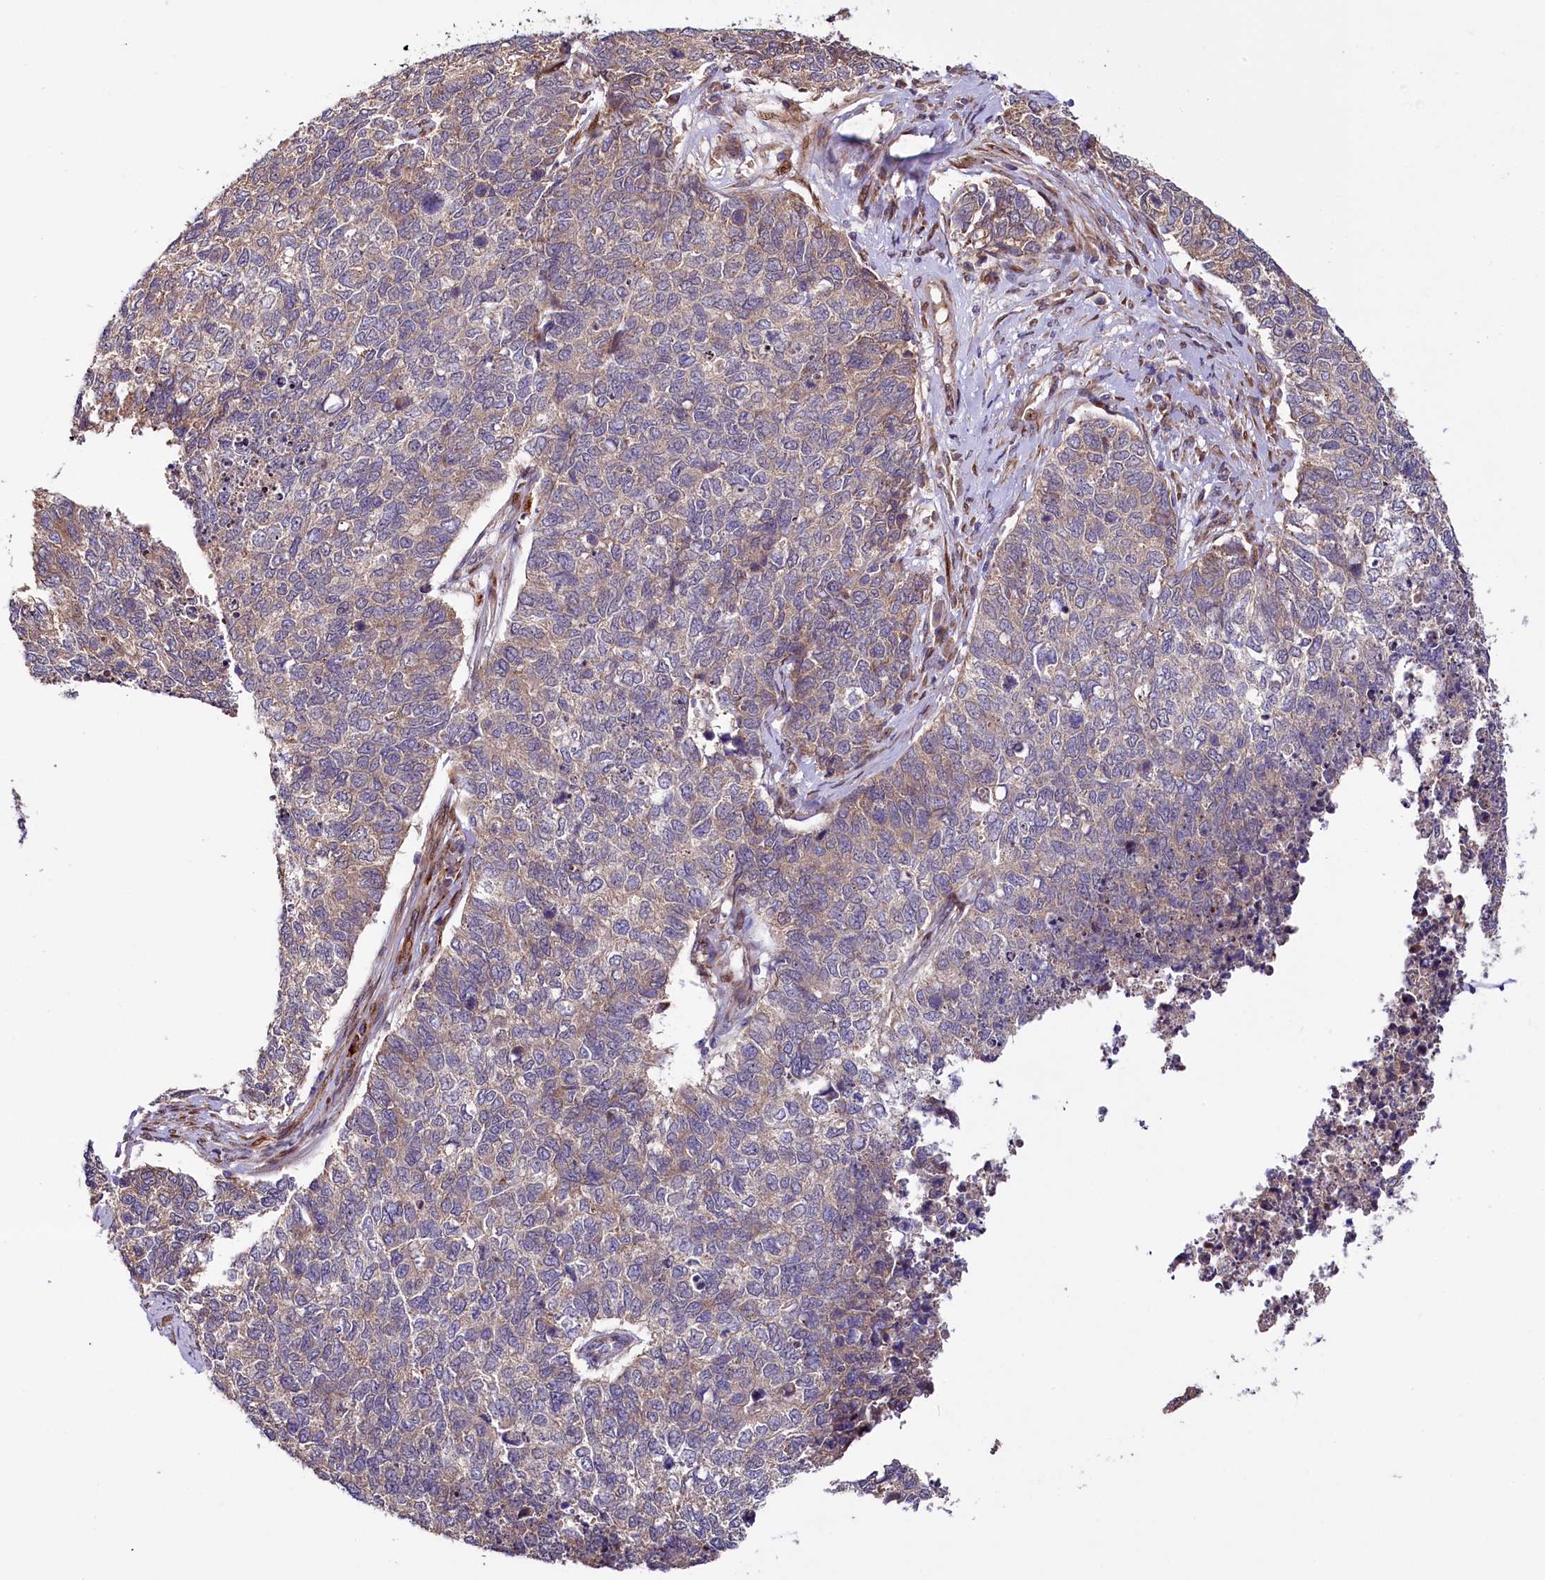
{"staining": {"intensity": "weak", "quantity": "25%-75%", "location": "cytoplasmic/membranous"}, "tissue": "cervical cancer", "cell_type": "Tumor cells", "image_type": "cancer", "snomed": [{"axis": "morphology", "description": "Squamous cell carcinoma, NOS"}, {"axis": "topography", "description": "Cervix"}], "caption": "A photomicrograph showing weak cytoplasmic/membranous positivity in approximately 25%-75% of tumor cells in cervical cancer (squamous cell carcinoma), as visualized by brown immunohistochemical staining.", "gene": "PDZRN3", "patient": {"sex": "female", "age": 63}}